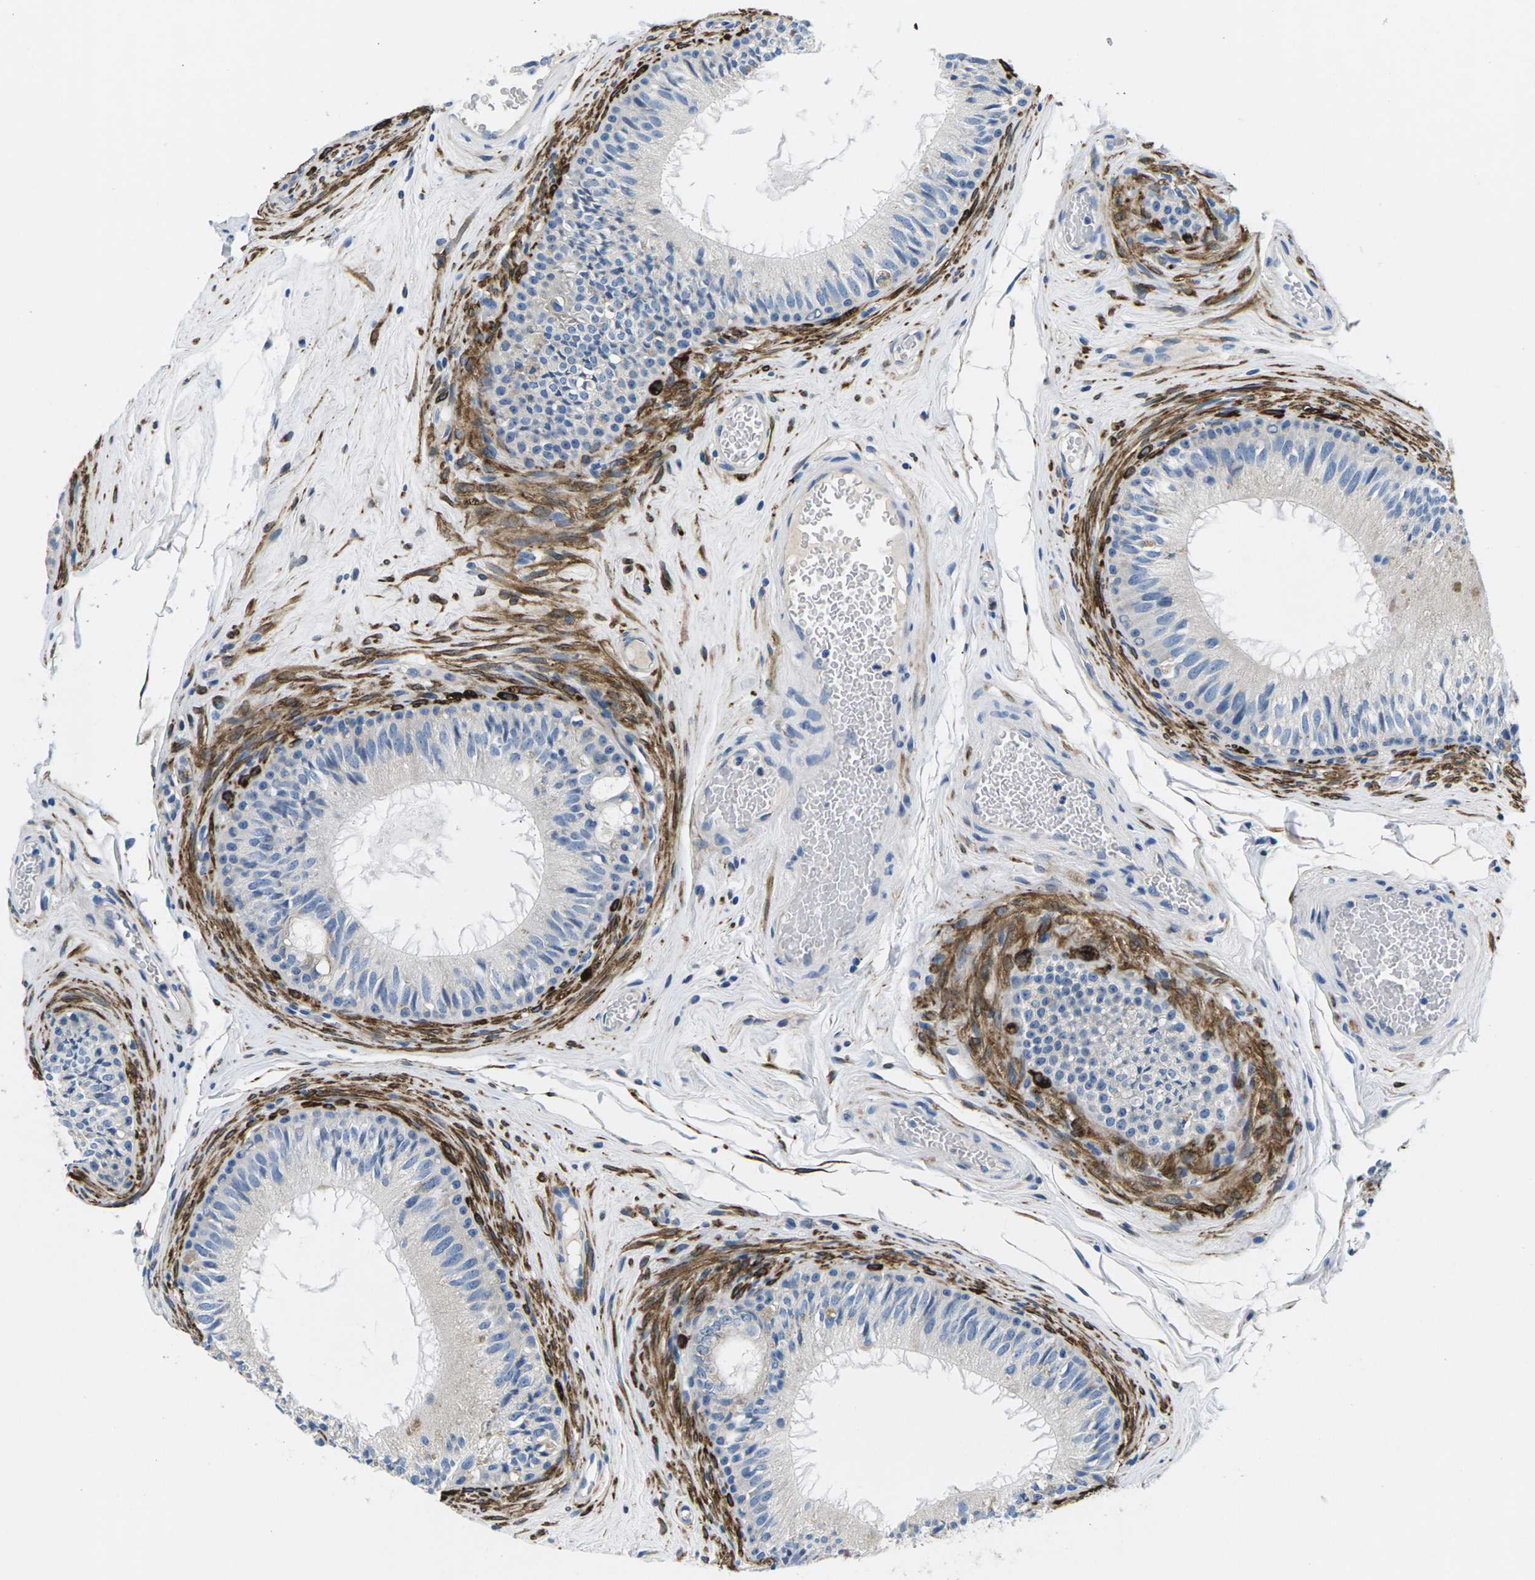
{"staining": {"intensity": "negative", "quantity": "none", "location": "none"}, "tissue": "epididymis", "cell_type": "Glandular cells", "image_type": "normal", "snomed": [{"axis": "morphology", "description": "Normal tissue, NOS"}, {"axis": "topography", "description": "Testis"}, {"axis": "topography", "description": "Epididymis"}], "caption": "This is a histopathology image of immunohistochemistry staining of normal epididymis, which shows no staining in glandular cells.", "gene": "TSPAN2", "patient": {"sex": "male", "age": 36}}